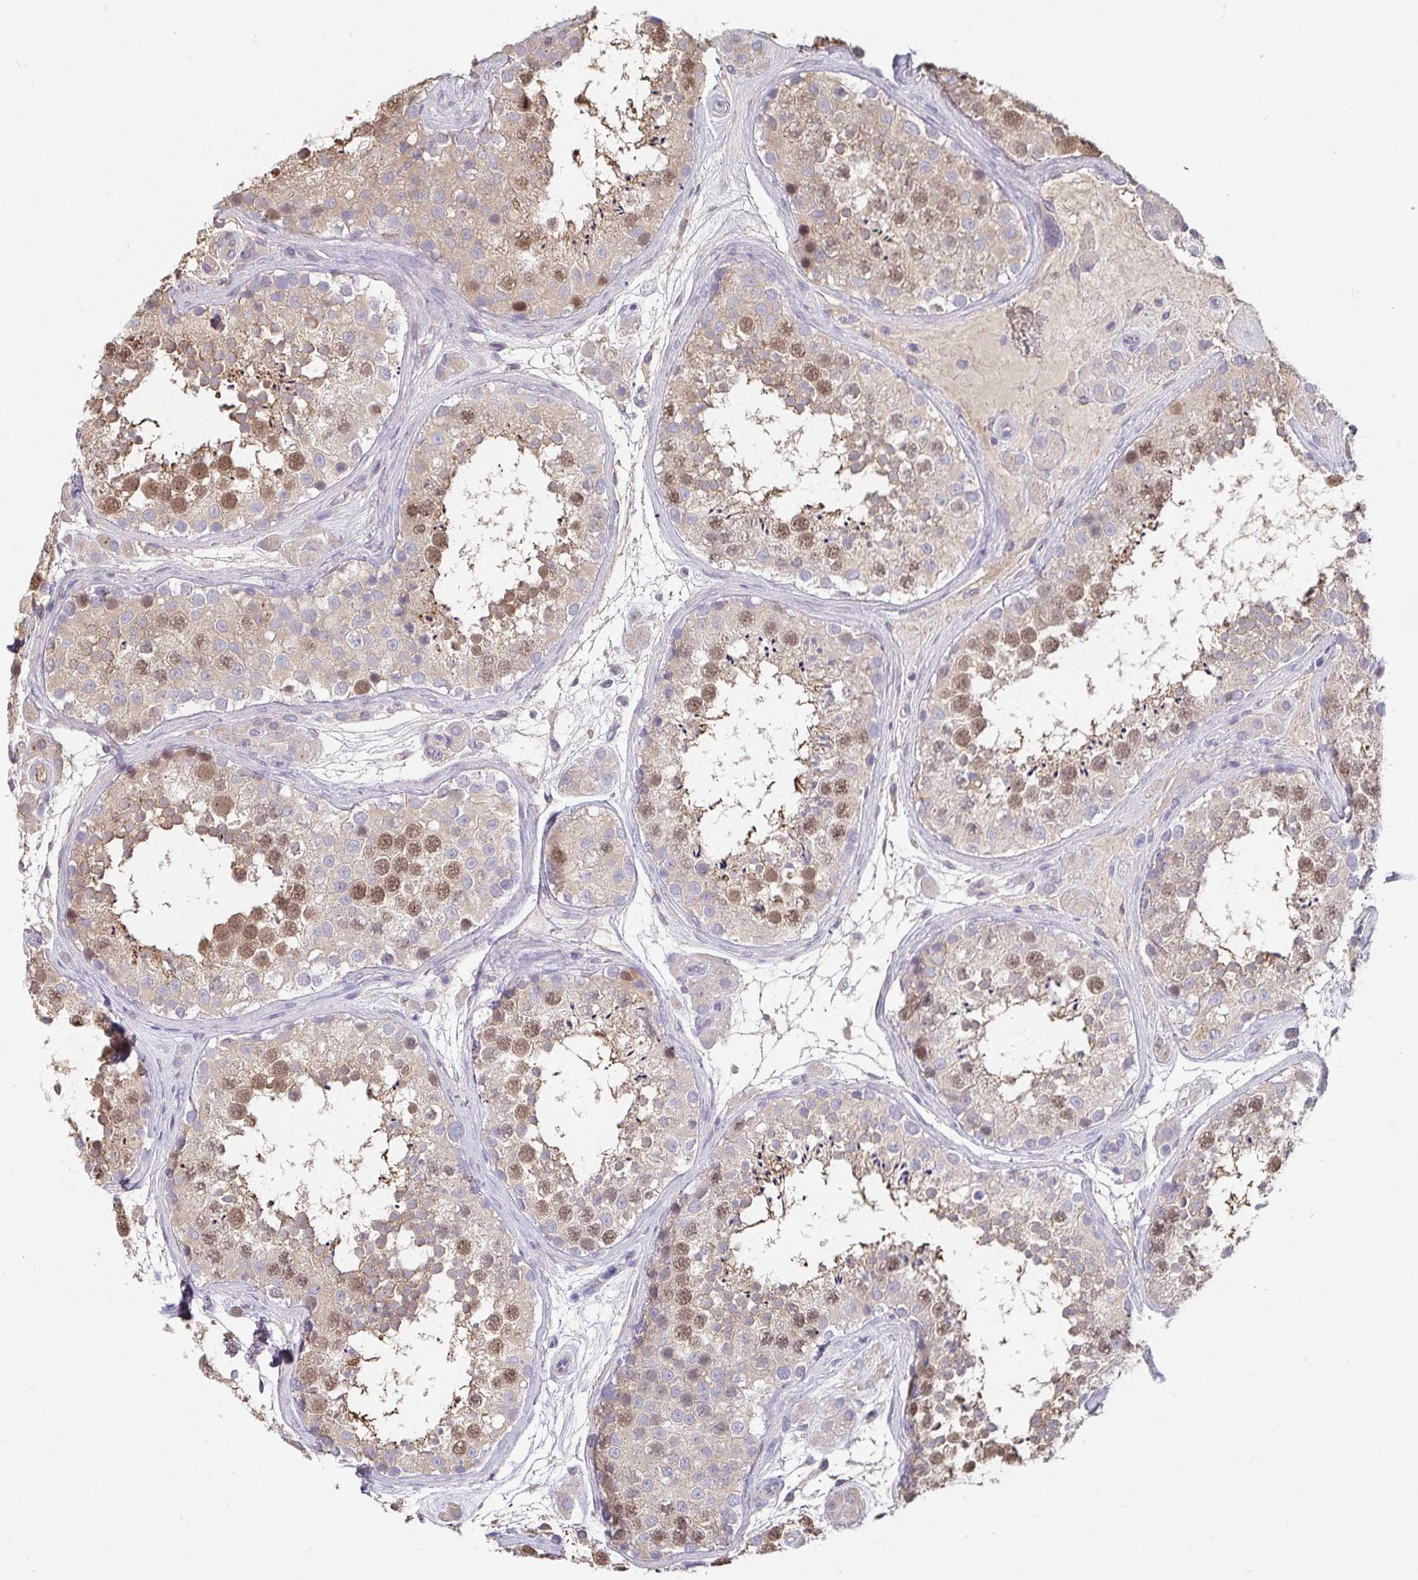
{"staining": {"intensity": "moderate", "quantity": "25%-75%", "location": "nuclear"}, "tissue": "testis", "cell_type": "Cells in seminiferous ducts", "image_type": "normal", "snomed": [{"axis": "morphology", "description": "Normal tissue, NOS"}, {"axis": "topography", "description": "Testis"}], "caption": "Moderate nuclear staining for a protein is identified in approximately 25%-75% of cells in seminiferous ducts of benign testis using immunohistochemistry.", "gene": "ANLN", "patient": {"sex": "male", "age": 41}}